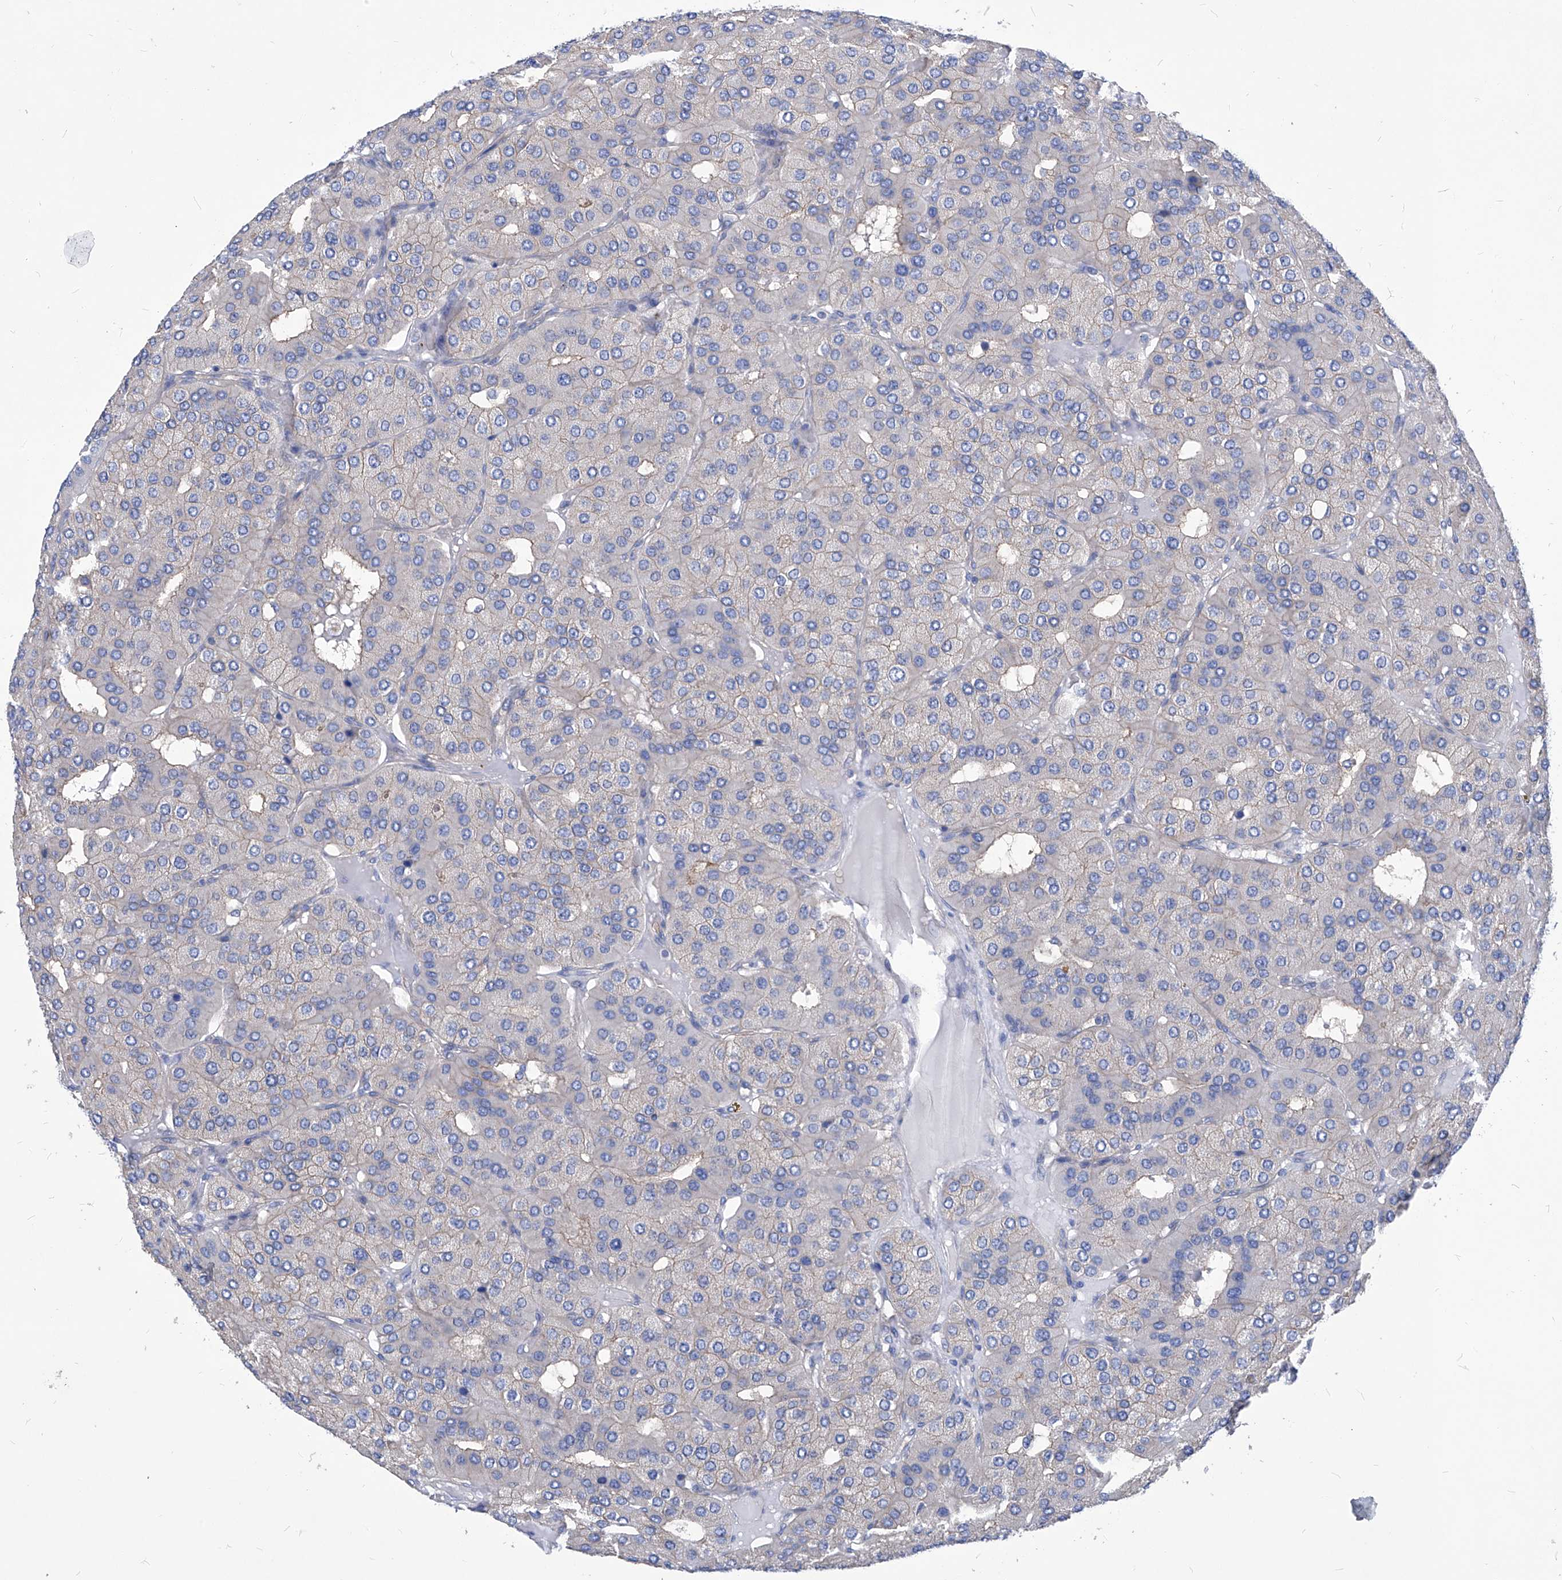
{"staining": {"intensity": "negative", "quantity": "none", "location": "none"}, "tissue": "parathyroid gland", "cell_type": "Glandular cells", "image_type": "normal", "snomed": [{"axis": "morphology", "description": "Normal tissue, NOS"}, {"axis": "morphology", "description": "Adenoma, NOS"}, {"axis": "topography", "description": "Parathyroid gland"}], "caption": "The micrograph demonstrates no staining of glandular cells in benign parathyroid gland. The staining was performed using DAB to visualize the protein expression in brown, while the nuclei were stained in blue with hematoxylin (Magnification: 20x).", "gene": "XPNPEP1", "patient": {"sex": "female", "age": 86}}